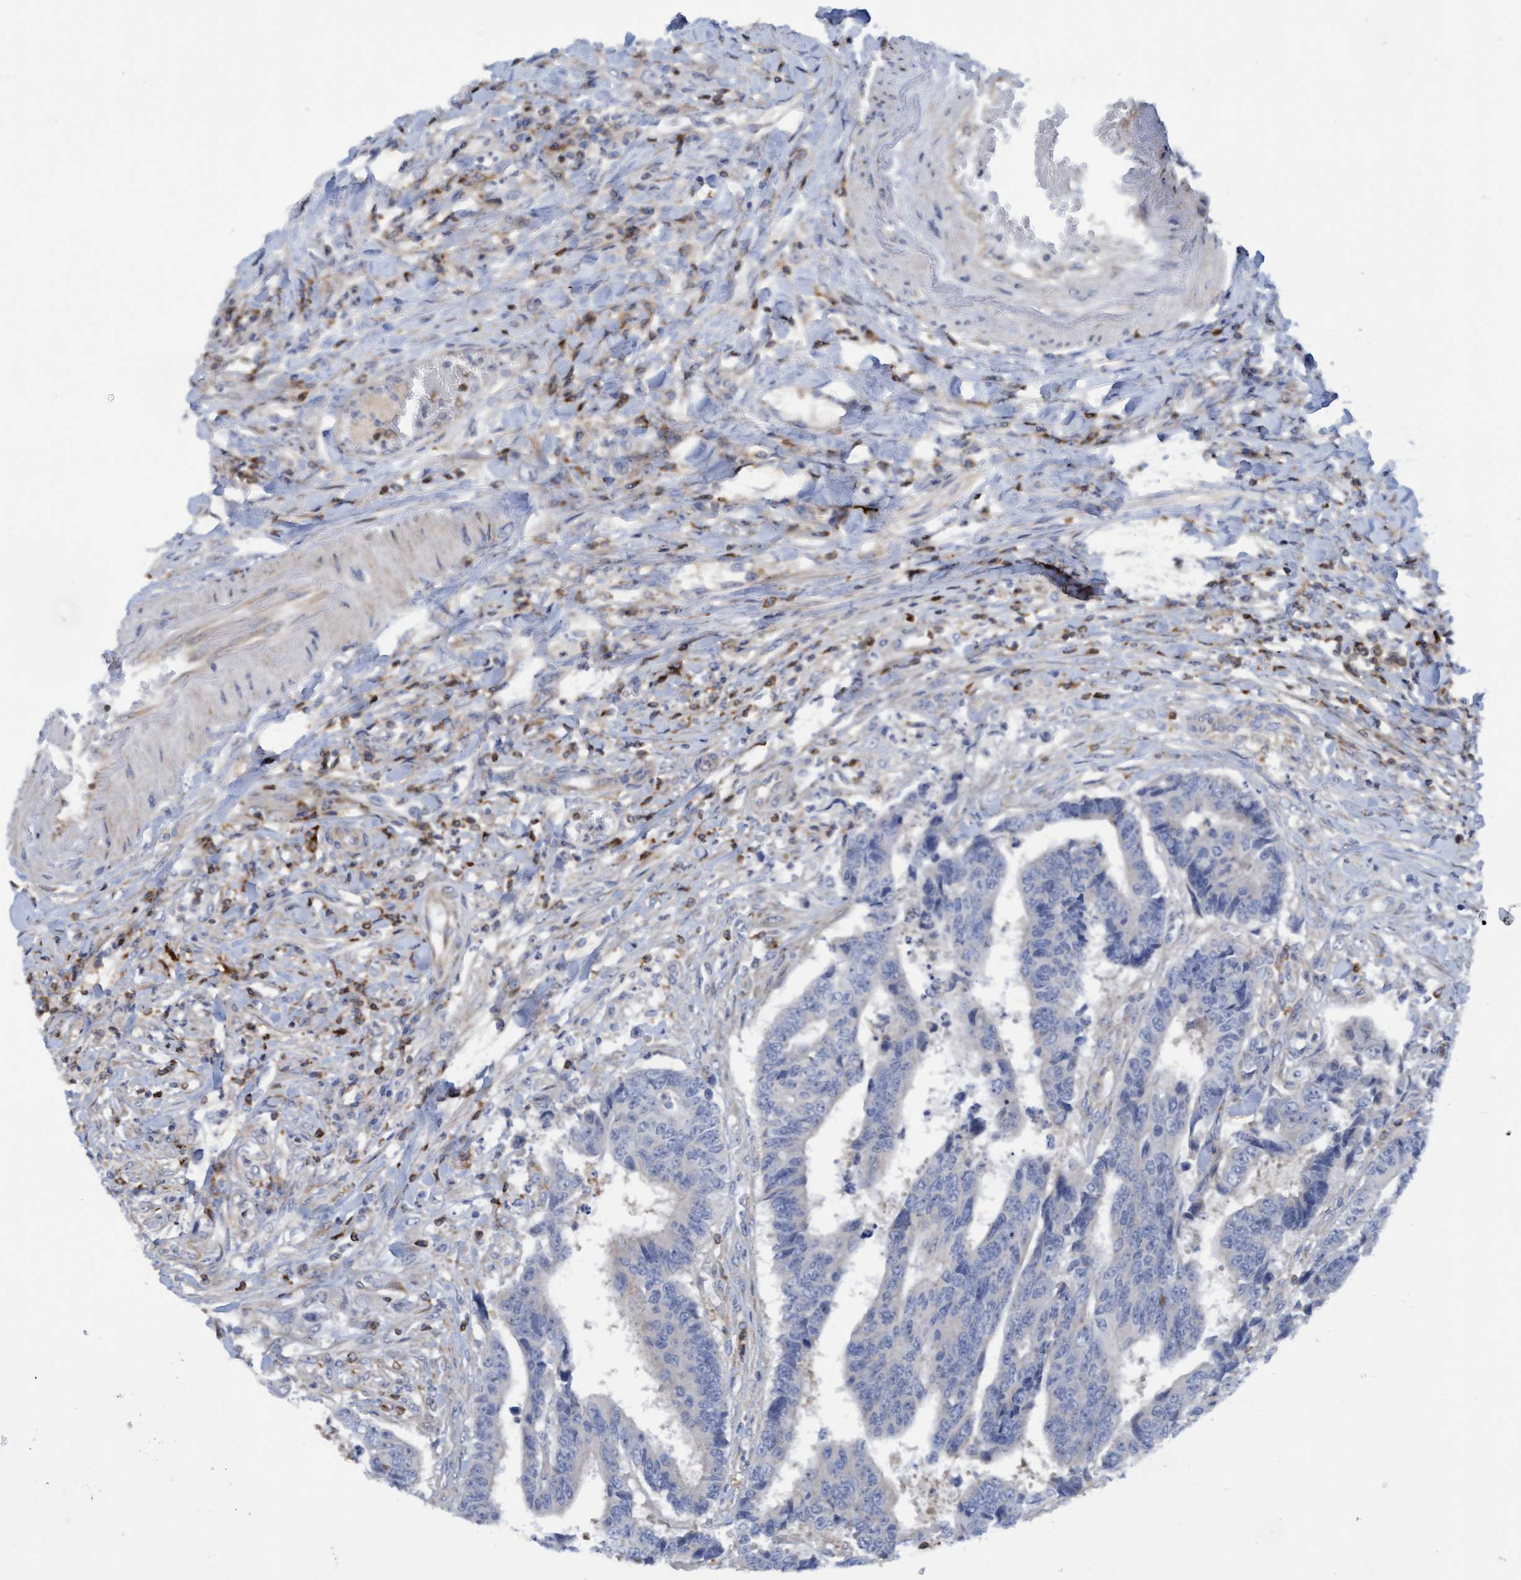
{"staining": {"intensity": "negative", "quantity": "none", "location": "none"}, "tissue": "colorectal cancer", "cell_type": "Tumor cells", "image_type": "cancer", "snomed": [{"axis": "morphology", "description": "Adenocarcinoma, NOS"}, {"axis": "topography", "description": "Rectum"}], "caption": "The immunohistochemistry (IHC) image has no significant expression in tumor cells of colorectal cancer tissue.", "gene": "FNBP1", "patient": {"sex": "male", "age": 84}}